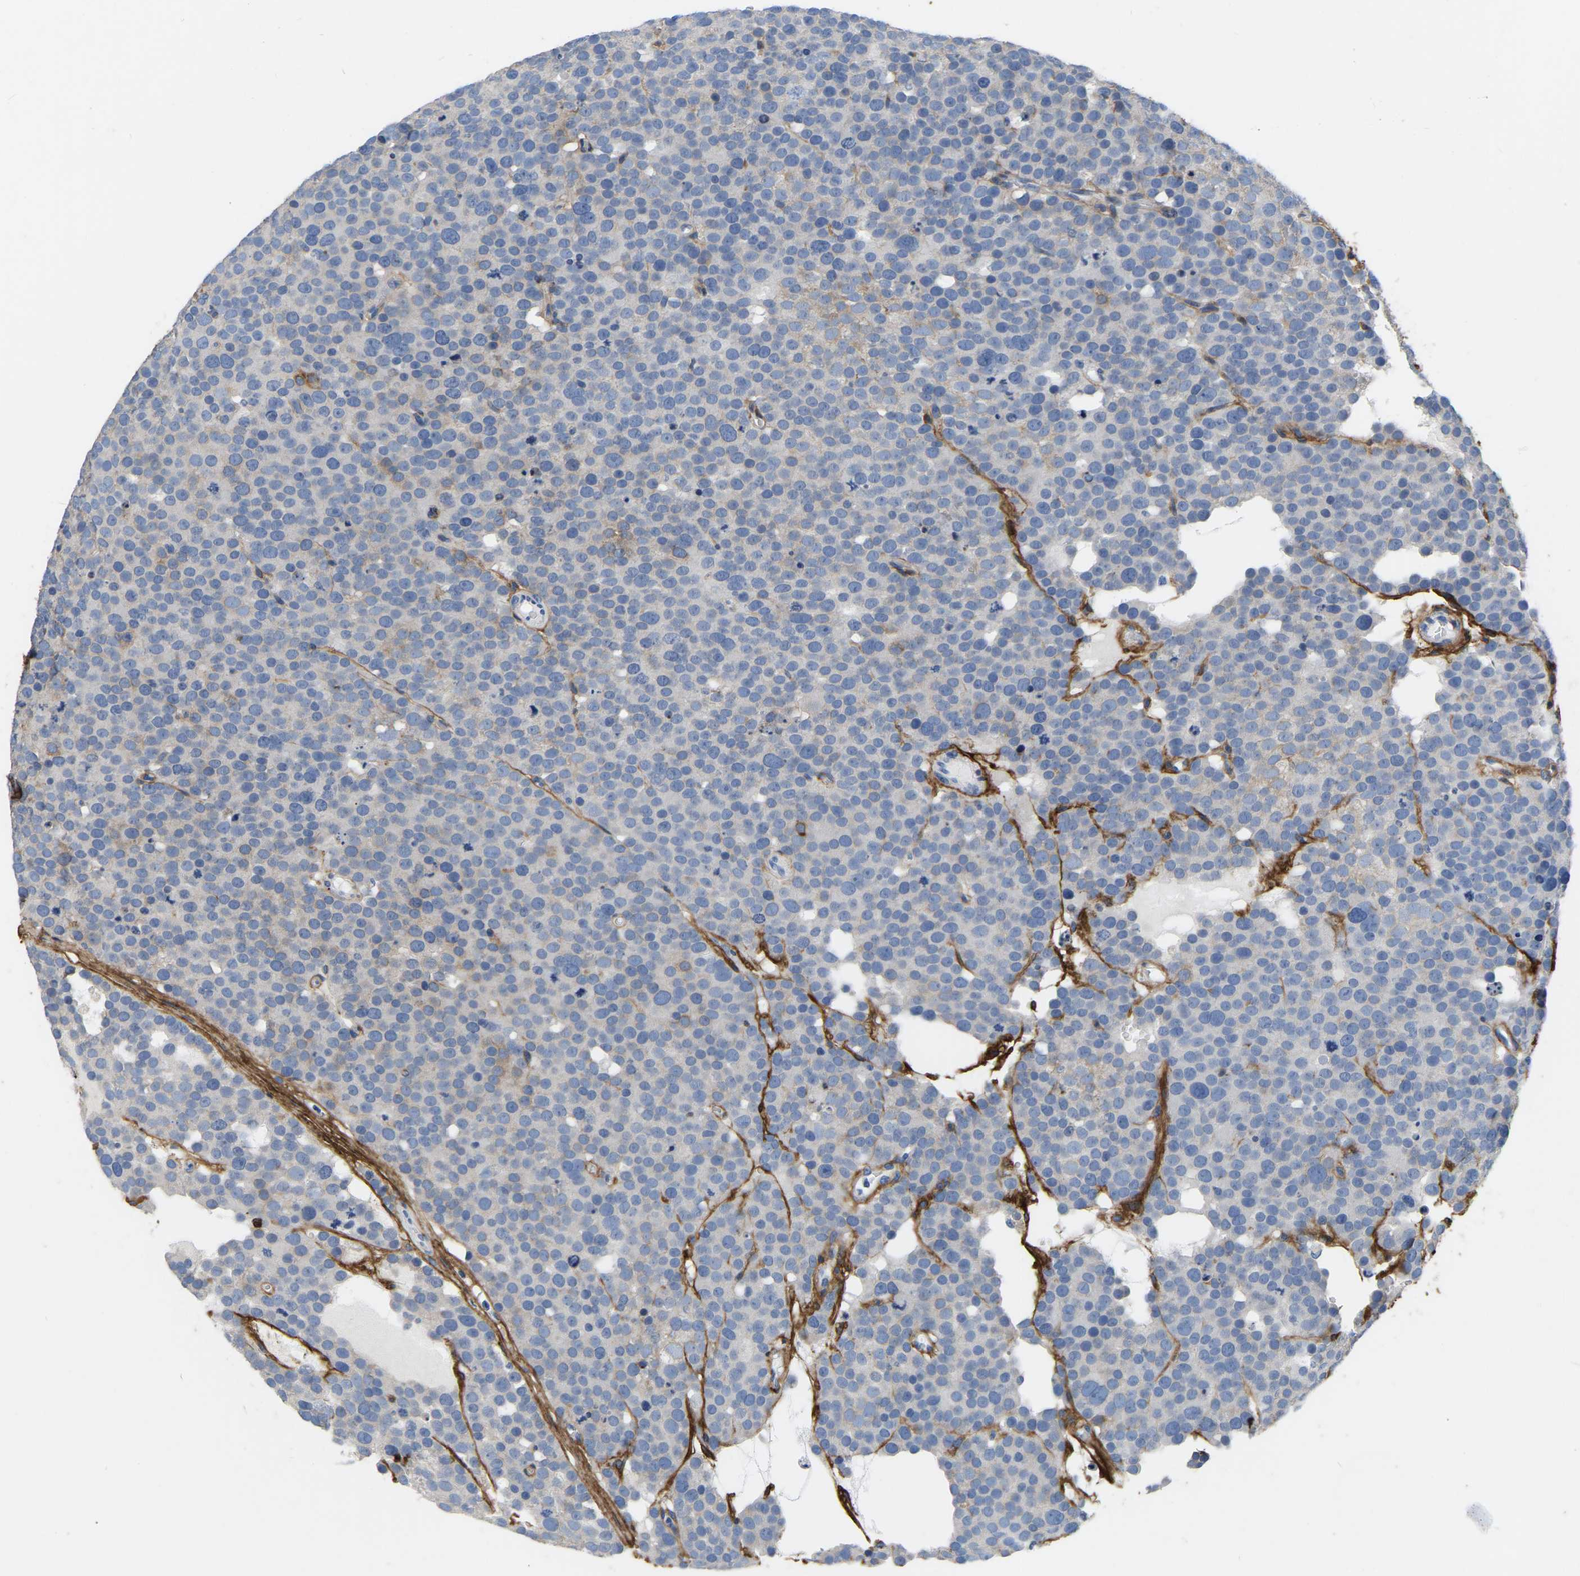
{"staining": {"intensity": "negative", "quantity": "none", "location": "none"}, "tissue": "testis cancer", "cell_type": "Tumor cells", "image_type": "cancer", "snomed": [{"axis": "morphology", "description": "Seminoma, NOS"}, {"axis": "topography", "description": "Testis"}], "caption": "A high-resolution image shows immunohistochemistry (IHC) staining of testis seminoma, which demonstrates no significant positivity in tumor cells.", "gene": "COL6A1", "patient": {"sex": "male", "age": 71}}